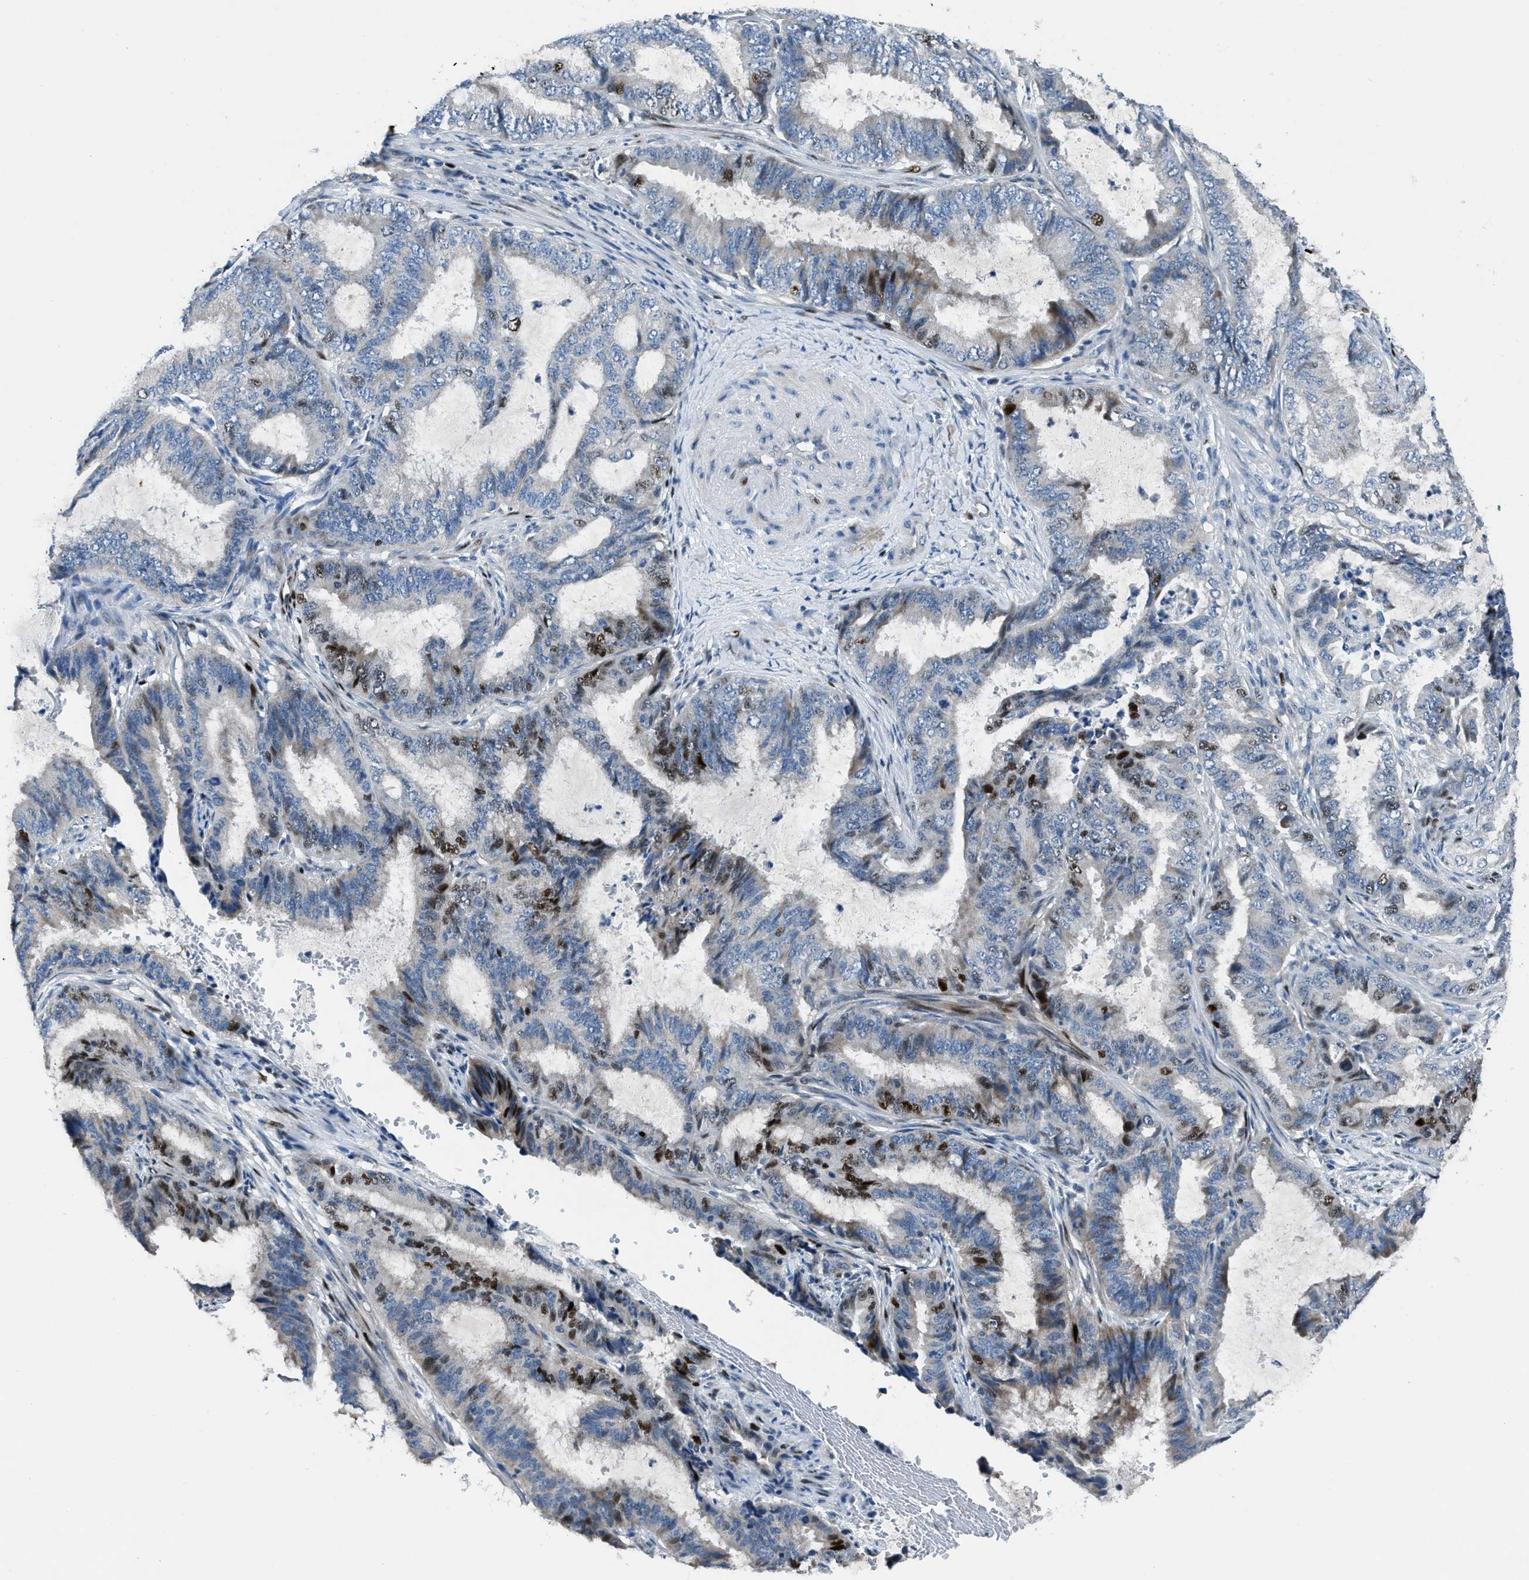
{"staining": {"intensity": "moderate", "quantity": "<25%", "location": "nuclear"}, "tissue": "endometrial cancer", "cell_type": "Tumor cells", "image_type": "cancer", "snomed": [{"axis": "morphology", "description": "Adenocarcinoma, NOS"}, {"axis": "topography", "description": "Endometrium"}], "caption": "This micrograph displays adenocarcinoma (endometrial) stained with immunohistochemistry to label a protein in brown. The nuclear of tumor cells show moderate positivity for the protein. Nuclei are counter-stained blue.", "gene": "EGR1", "patient": {"sex": "female", "age": 51}}